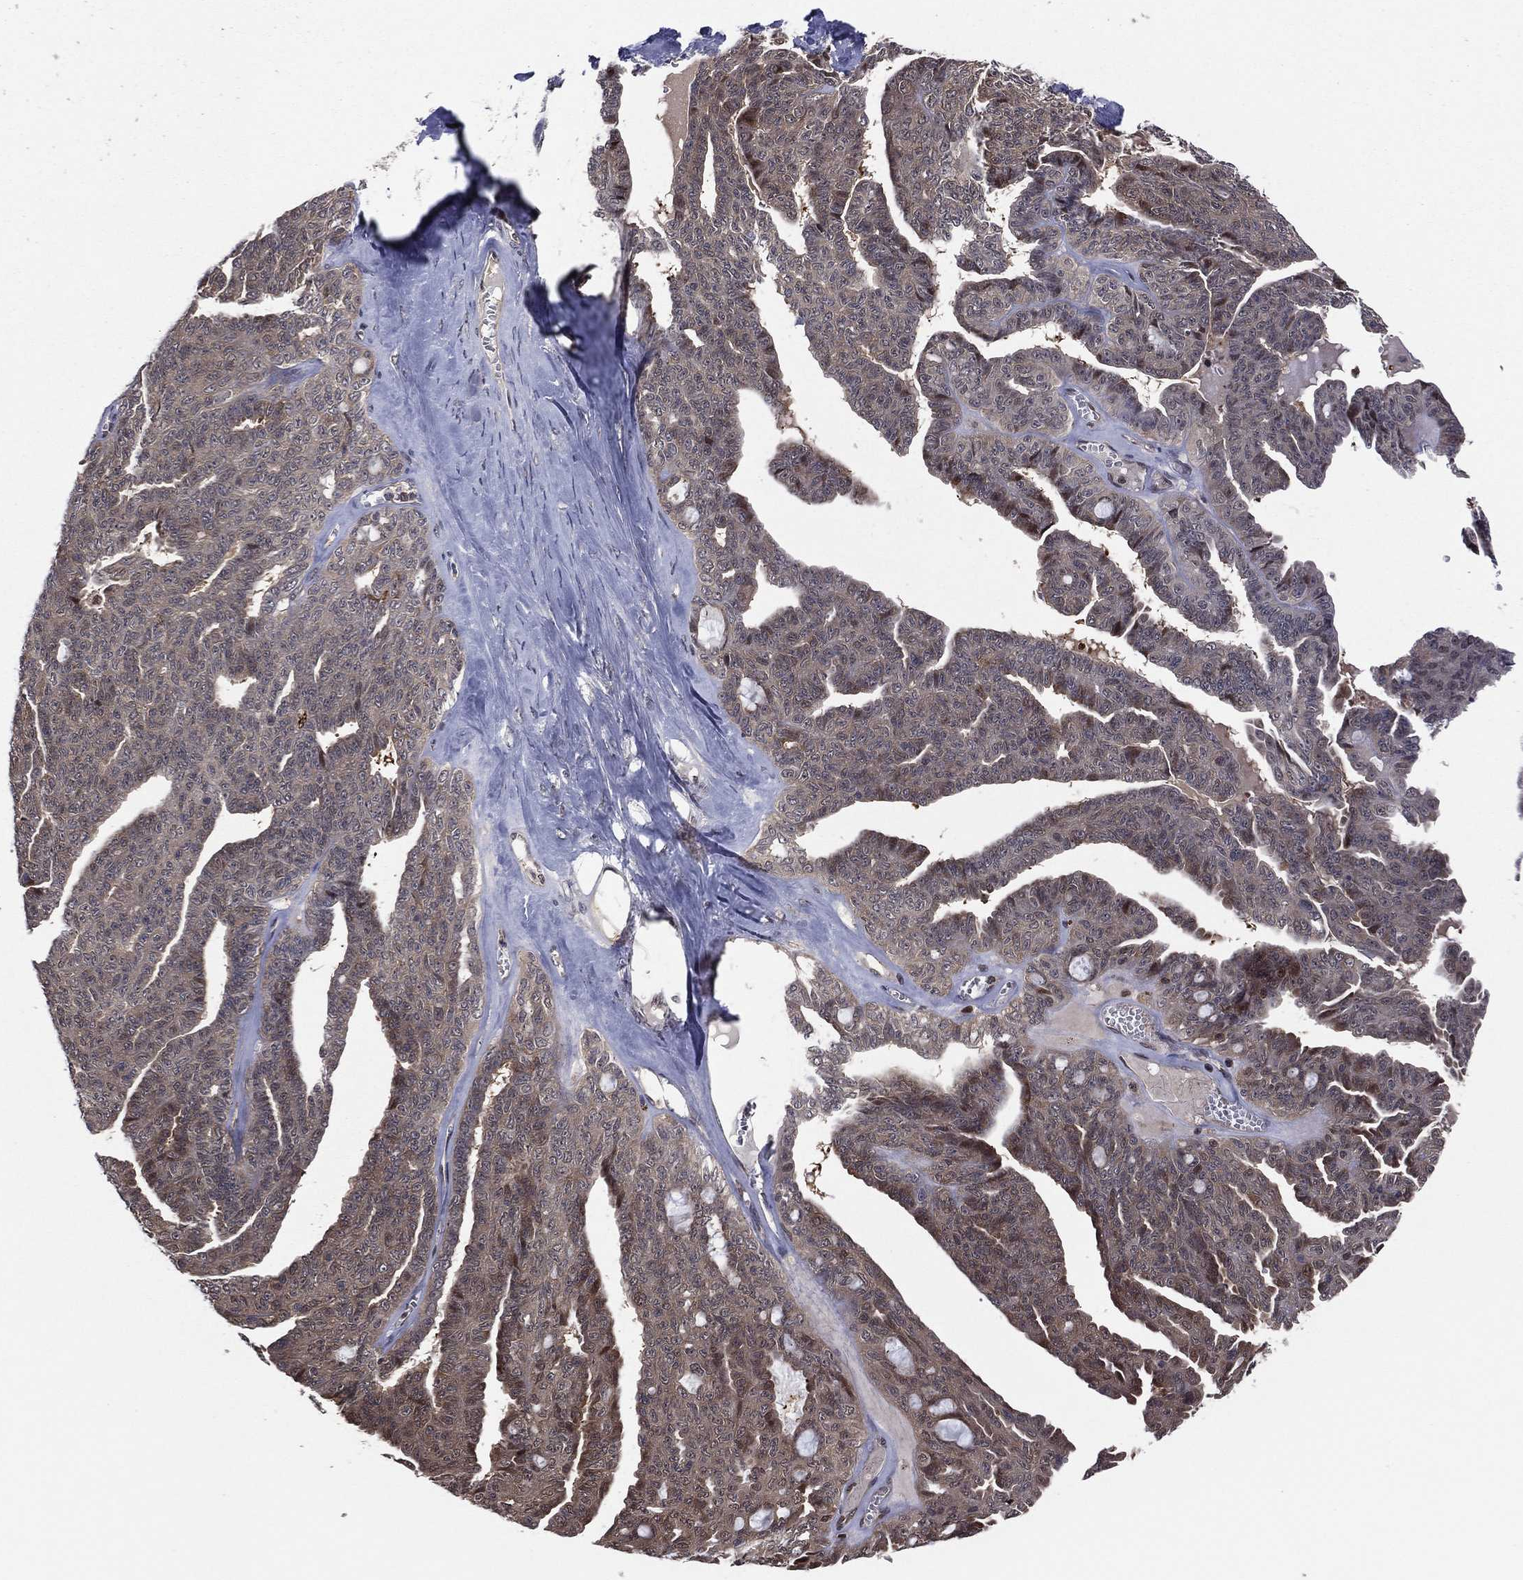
{"staining": {"intensity": "moderate", "quantity": "<25%", "location": "cytoplasmic/membranous"}, "tissue": "ovarian cancer", "cell_type": "Tumor cells", "image_type": "cancer", "snomed": [{"axis": "morphology", "description": "Cystadenocarcinoma, serous, NOS"}, {"axis": "topography", "description": "Ovary"}], "caption": "Protein staining by immunohistochemistry (IHC) reveals moderate cytoplasmic/membranous staining in approximately <25% of tumor cells in ovarian cancer. (DAB IHC, brown staining for protein, blue staining for nuclei).", "gene": "ICOSLG", "patient": {"sex": "female", "age": 71}}